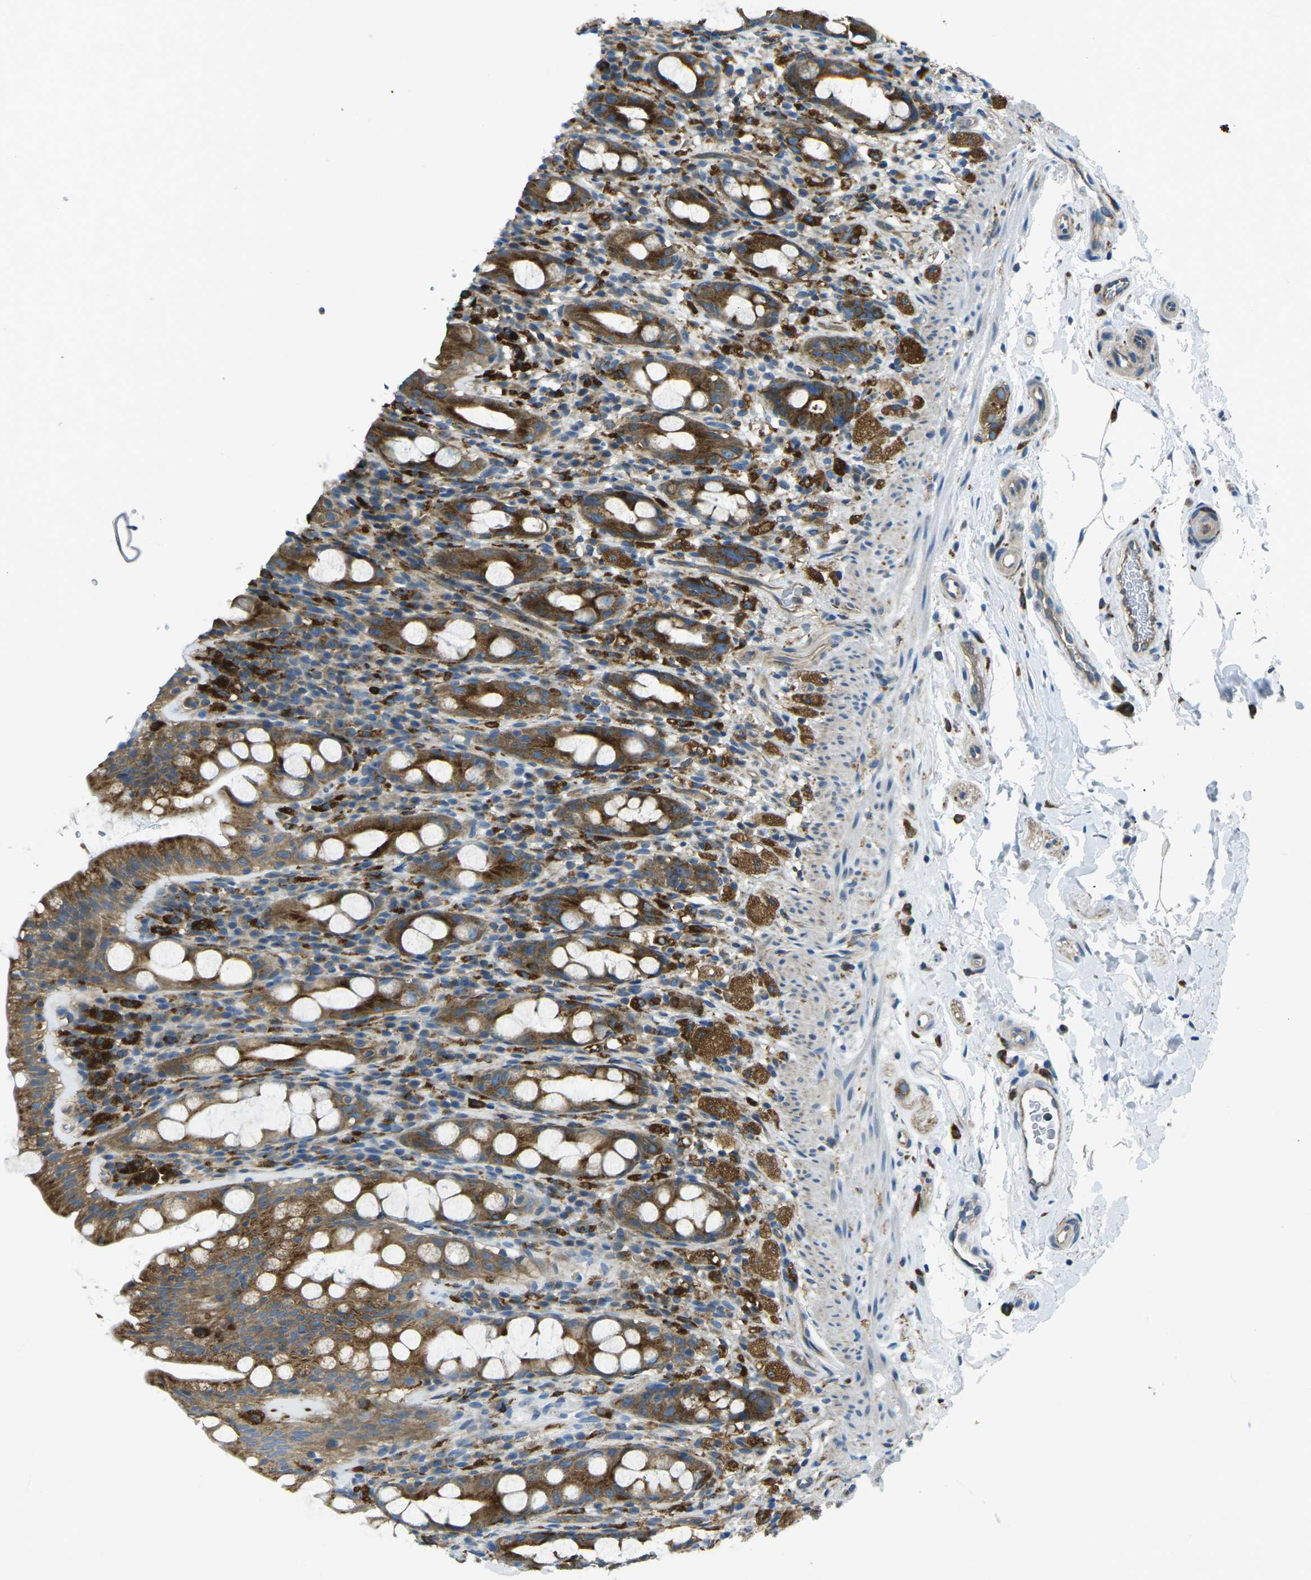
{"staining": {"intensity": "moderate", "quantity": ">75%", "location": "cytoplasmic/membranous"}, "tissue": "rectum", "cell_type": "Glandular cells", "image_type": "normal", "snomed": [{"axis": "morphology", "description": "Normal tissue, NOS"}, {"axis": "topography", "description": "Rectum"}], "caption": "High-power microscopy captured an IHC image of normal rectum, revealing moderate cytoplasmic/membranous staining in approximately >75% of glandular cells. Using DAB (3,3'-diaminobenzidine) (brown) and hematoxylin (blue) stains, captured at high magnification using brightfield microscopy.", "gene": "CDK17", "patient": {"sex": "male", "age": 44}}